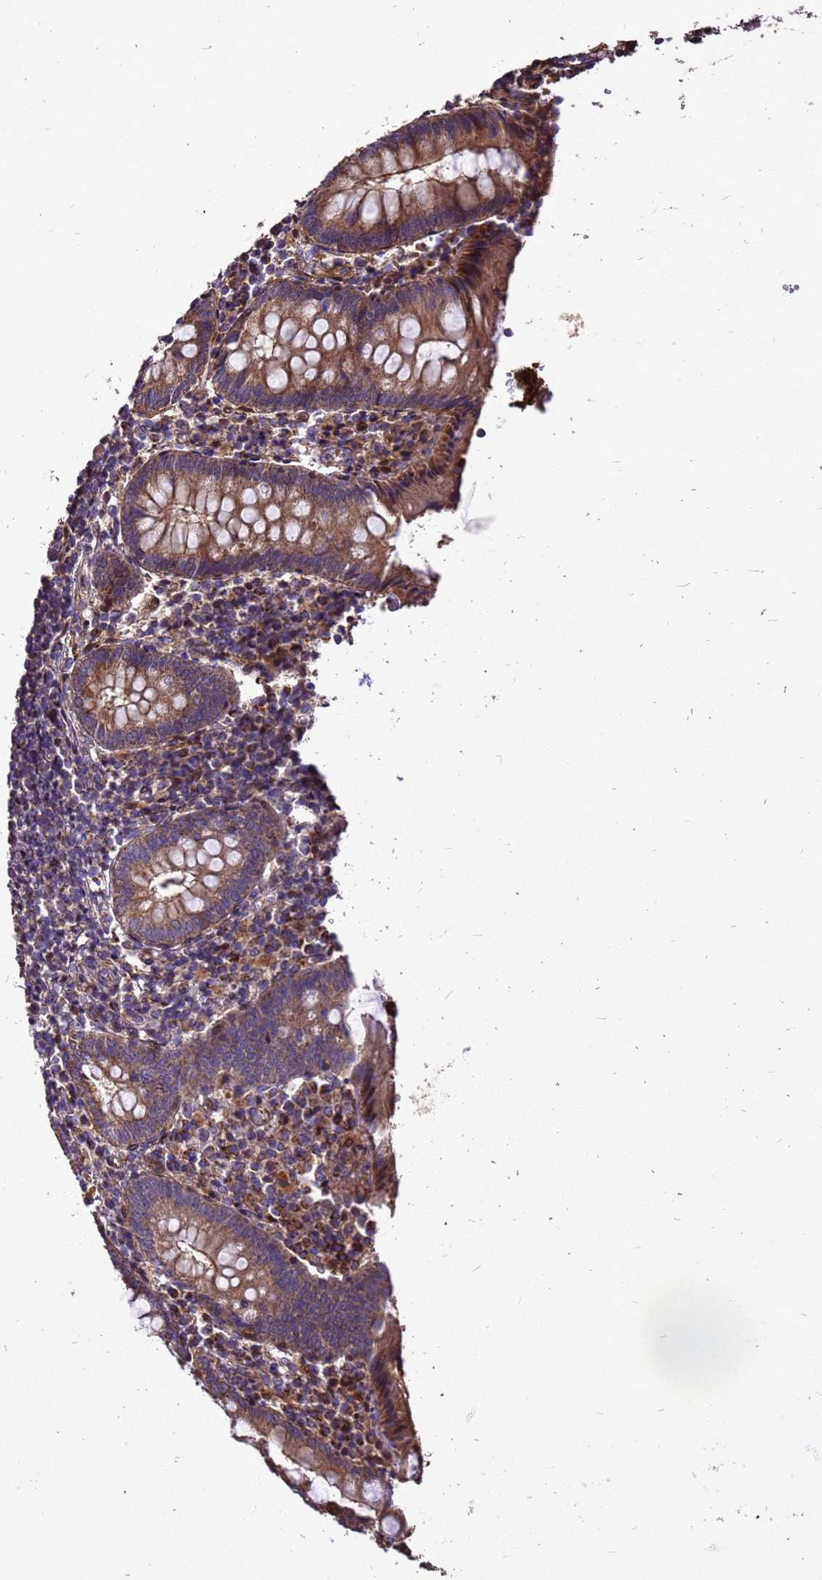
{"staining": {"intensity": "moderate", "quantity": ">75%", "location": "cytoplasmic/membranous"}, "tissue": "appendix", "cell_type": "Glandular cells", "image_type": "normal", "snomed": [{"axis": "morphology", "description": "Normal tissue, NOS"}, {"axis": "topography", "description": "Appendix"}], "caption": "Immunohistochemistry (IHC) micrograph of unremarkable appendix: appendix stained using IHC exhibits medium levels of moderate protein expression localized specifically in the cytoplasmic/membranous of glandular cells, appearing as a cytoplasmic/membranous brown color.", "gene": "RSPRY1", "patient": {"sex": "female", "age": 17}}